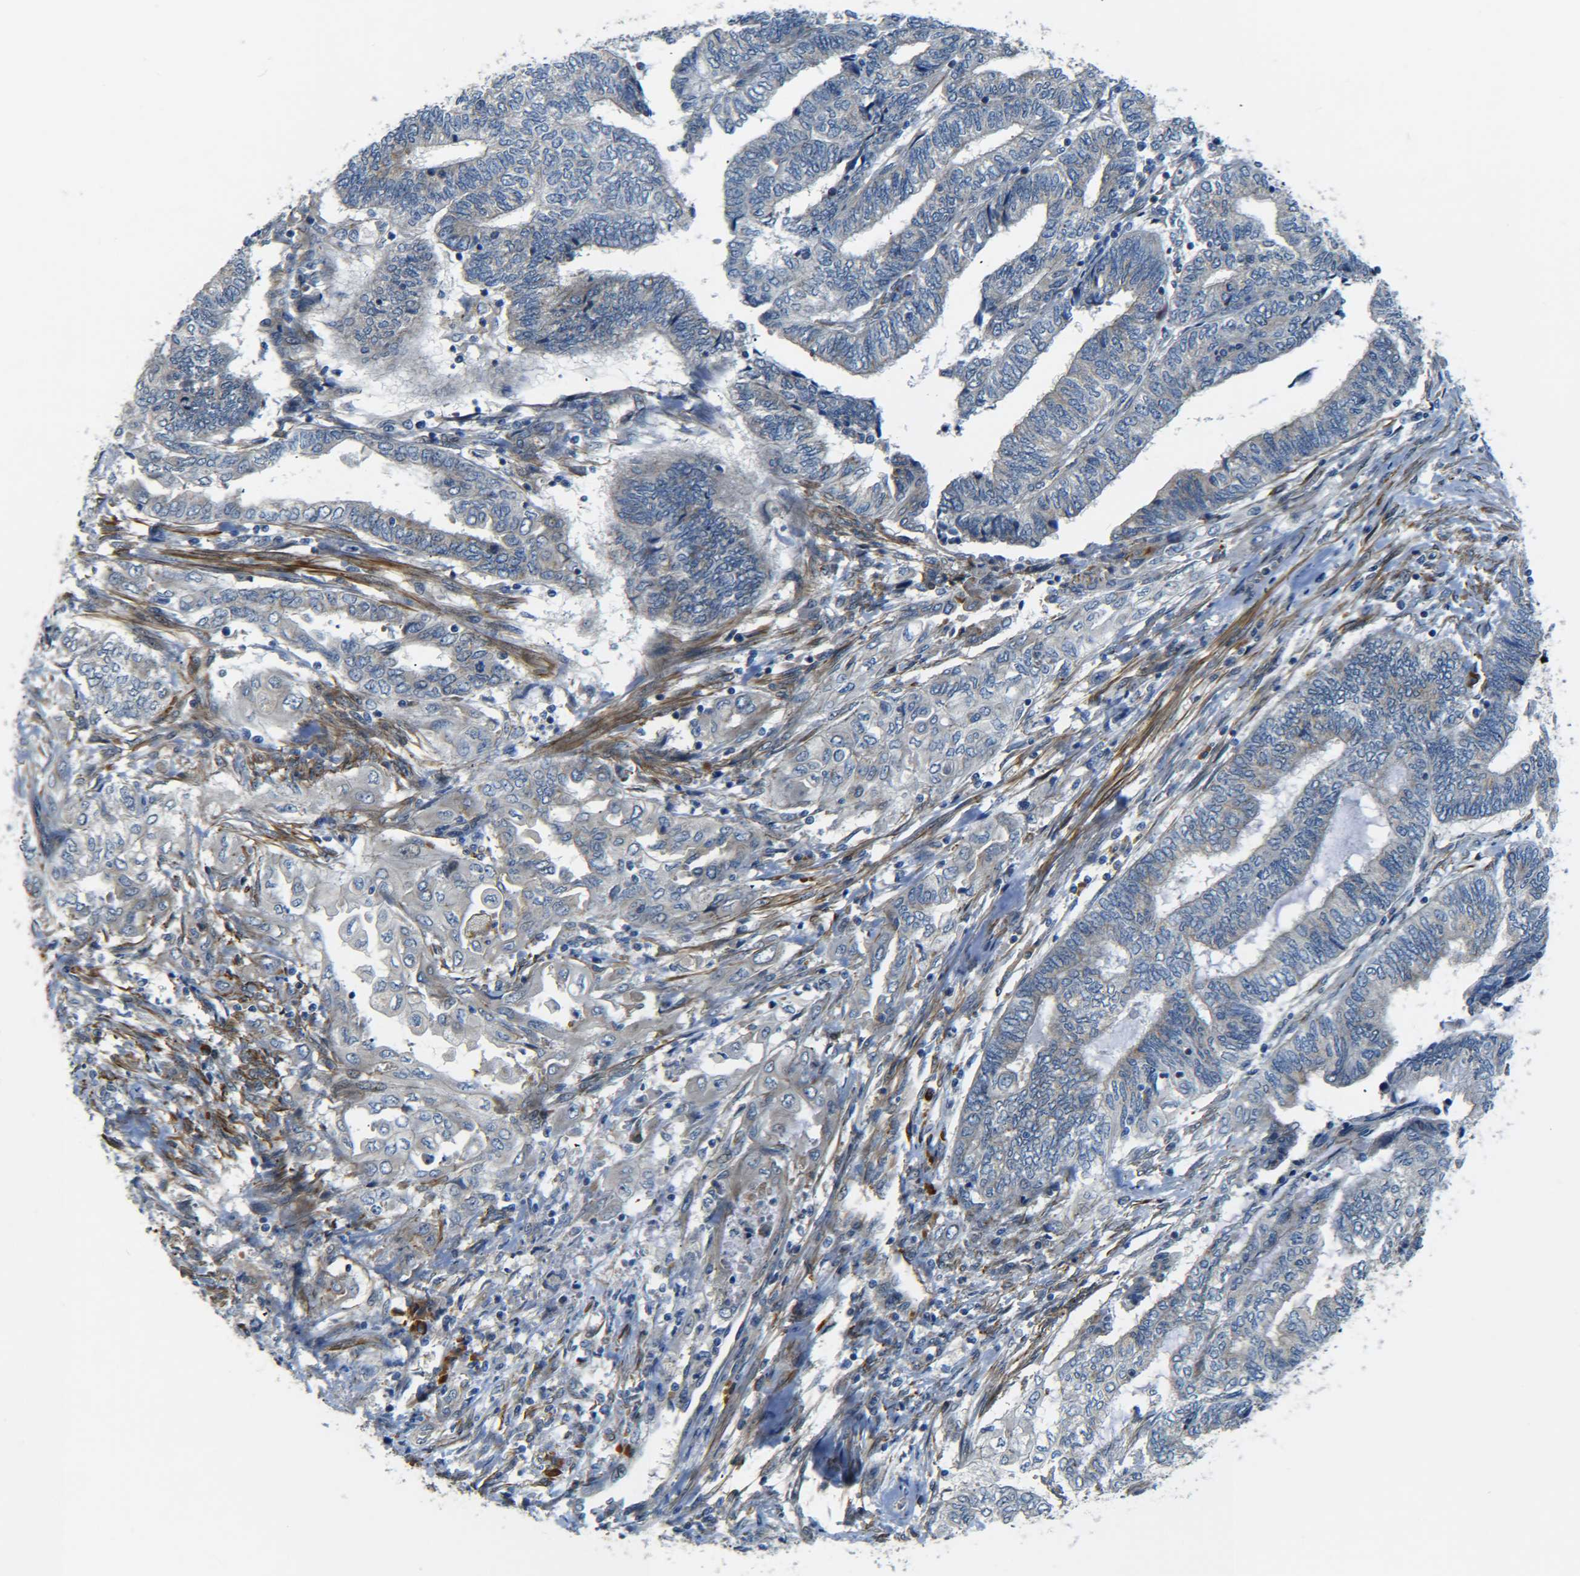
{"staining": {"intensity": "negative", "quantity": "none", "location": "none"}, "tissue": "endometrial cancer", "cell_type": "Tumor cells", "image_type": "cancer", "snomed": [{"axis": "morphology", "description": "Adenocarcinoma, NOS"}, {"axis": "topography", "description": "Uterus"}, {"axis": "topography", "description": "Endometrium"}], "caption": "Photomicrograph shows no protein staining in tumor cells of adenocarcinoma (endometrial) tissue.", "gene": "MEIS1", "patient": {"sex": "female", "age": 70}}